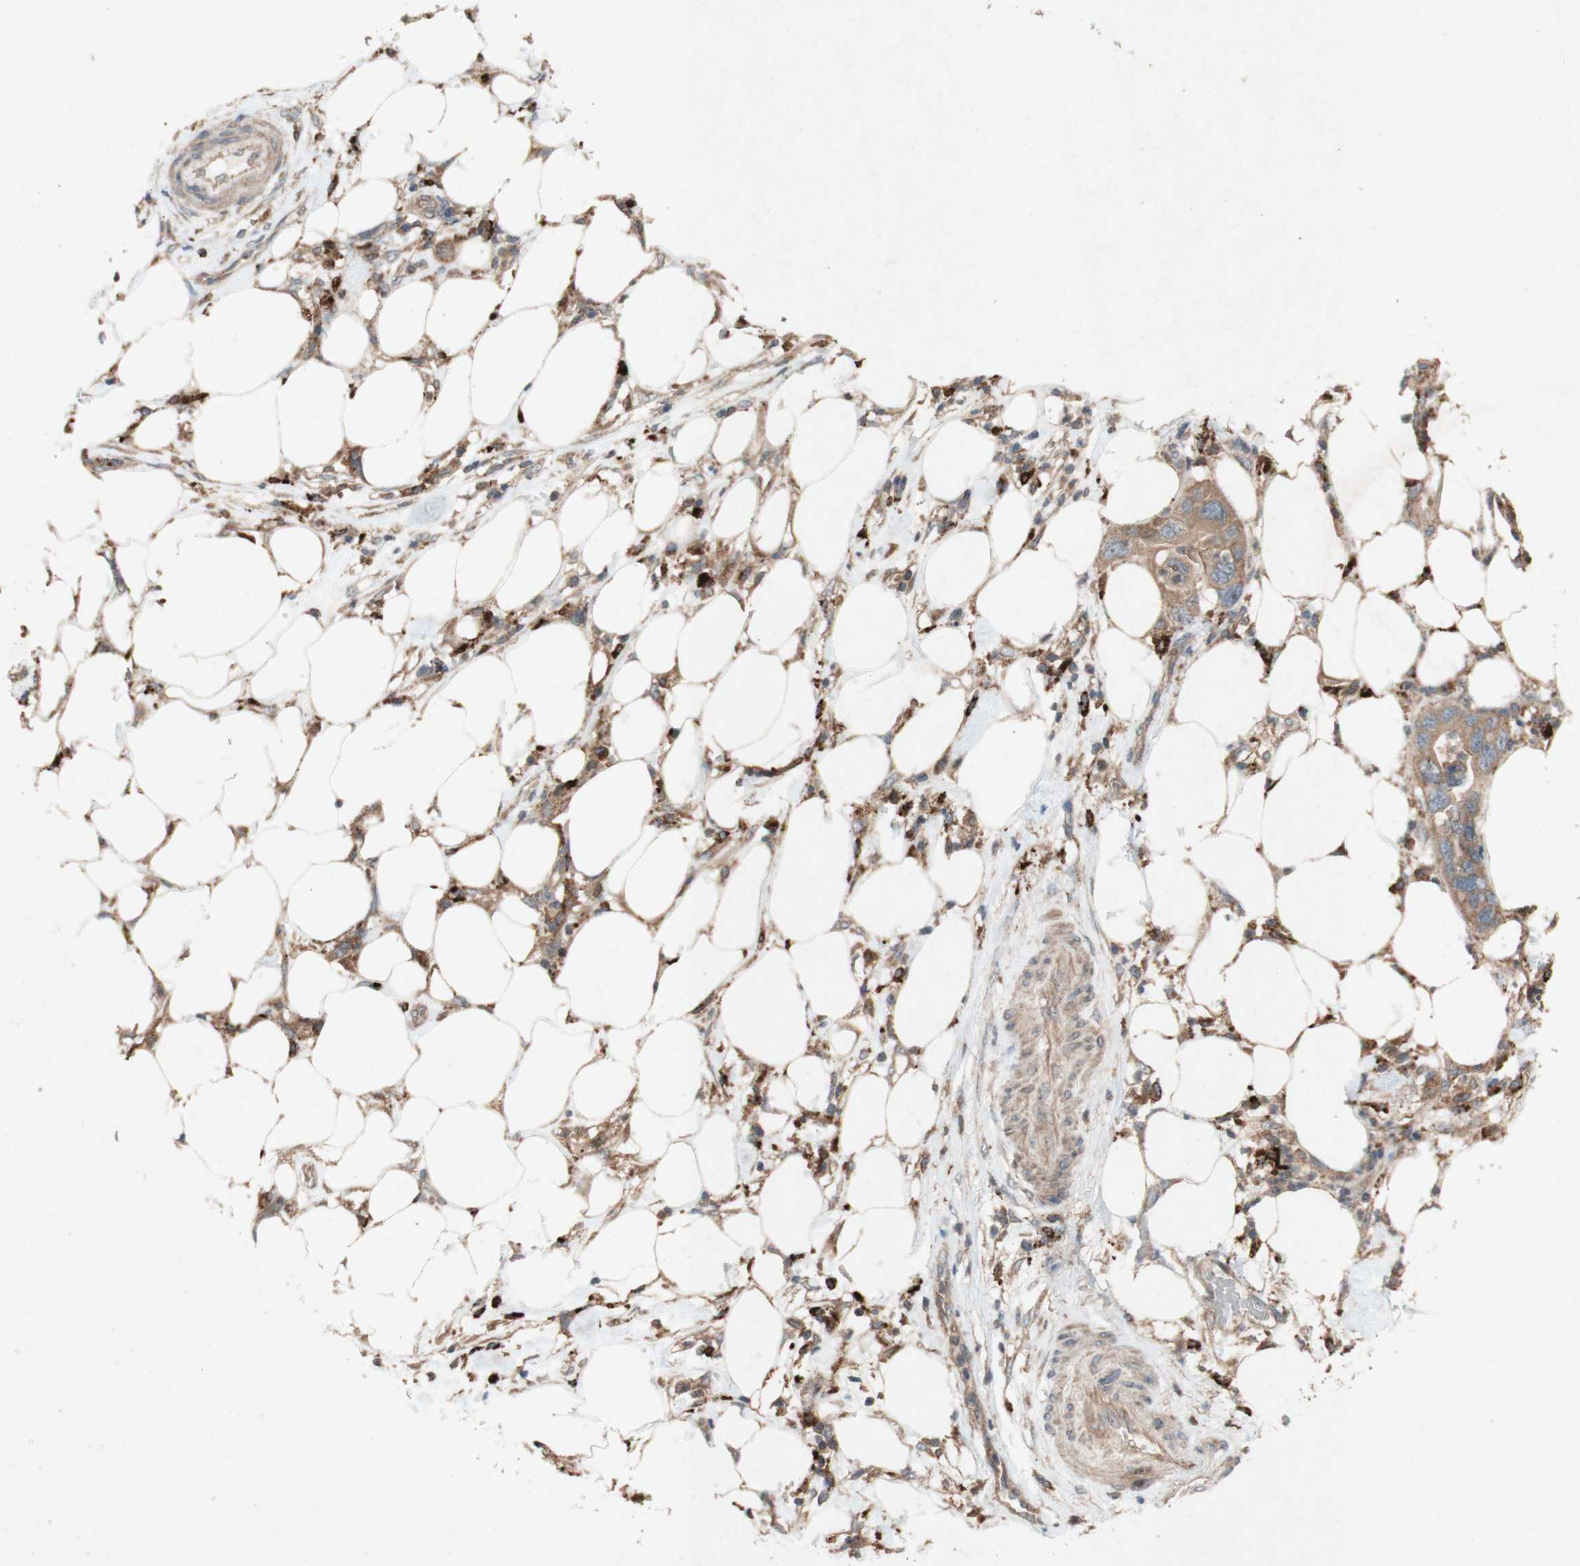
{"staining": {"intensity": "moderate", "quantity": ">75%", "location": "cytoplasmic/membranous"}, "tissue": "pancreatic cancer", "cell_type": "Tumor cells", "image_type": "cancer", "snomed": [{"axis": "morphology", "description": "Adenocarcinoma, NOS"}, {"axis": "topography", "description": "Pancreas"}], "caption": "Moderate cytoplasmic/membranous protein staining is present in about >75% of tumor cells in pancreatic cancer (adenocarcinoma).", "gene": "ATP6V1F", "patient": {"sex": "female", "age": 71}}